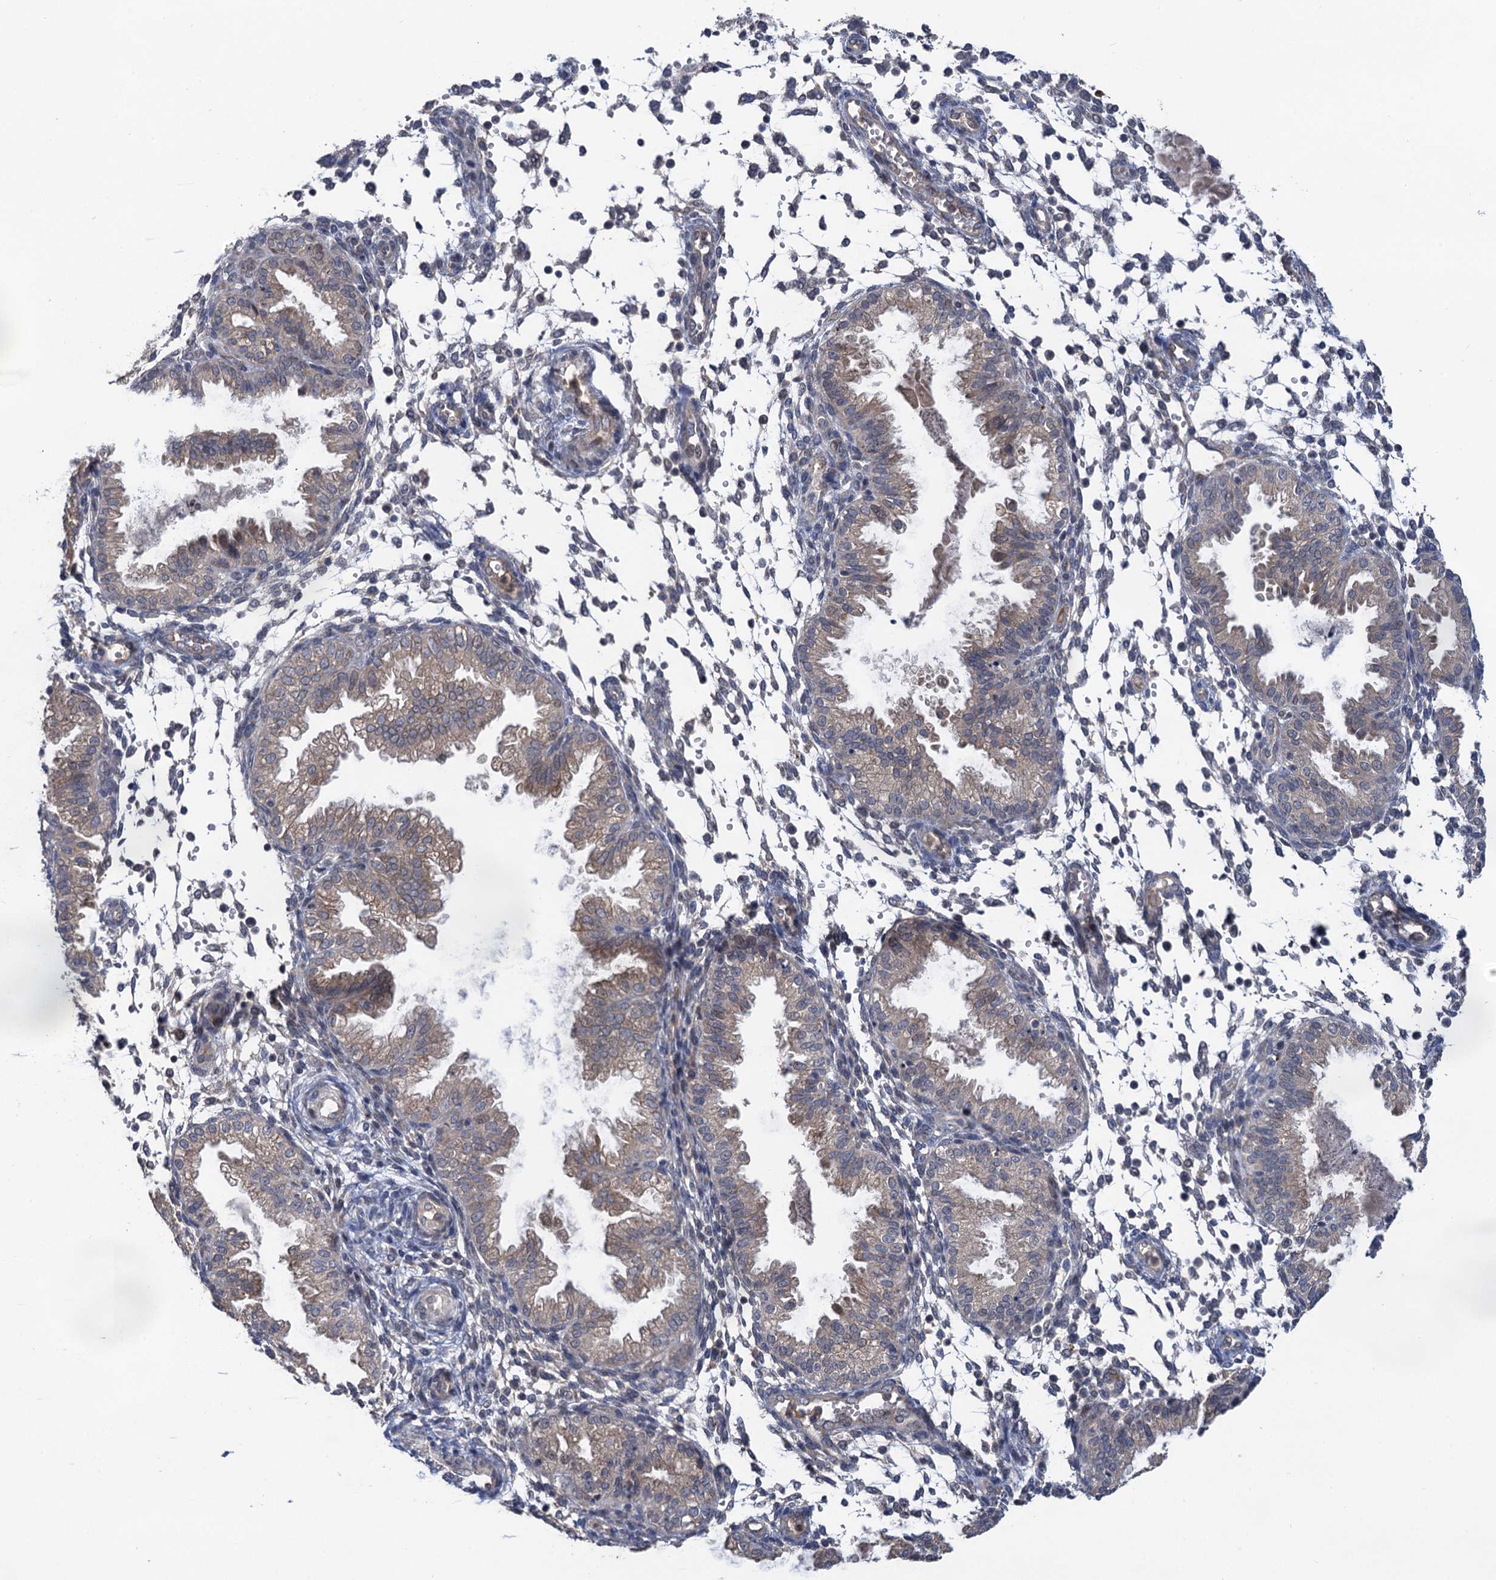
{"staining": {"intensity": "negative", "quantity": "none", "location": "none"}, "tissue": "endometrium", "cell_type": "Cells in endometrial stroma", "image_type": "normal", "snomed": [{"axis": "morphology", "description": "Normal tissue, NOS"}, {"axis": "topography", "description": "Endometrium"}], "caption": "IHC photomicrograph of unremarkable endometrium: endometrium stained with DAB (3,3'-diaminobenzidine) reveals no significant protein expression in cells in endometrial stroma.", "gene": "TMEM39B", "patient": {"sex": "female", "age": 33}}